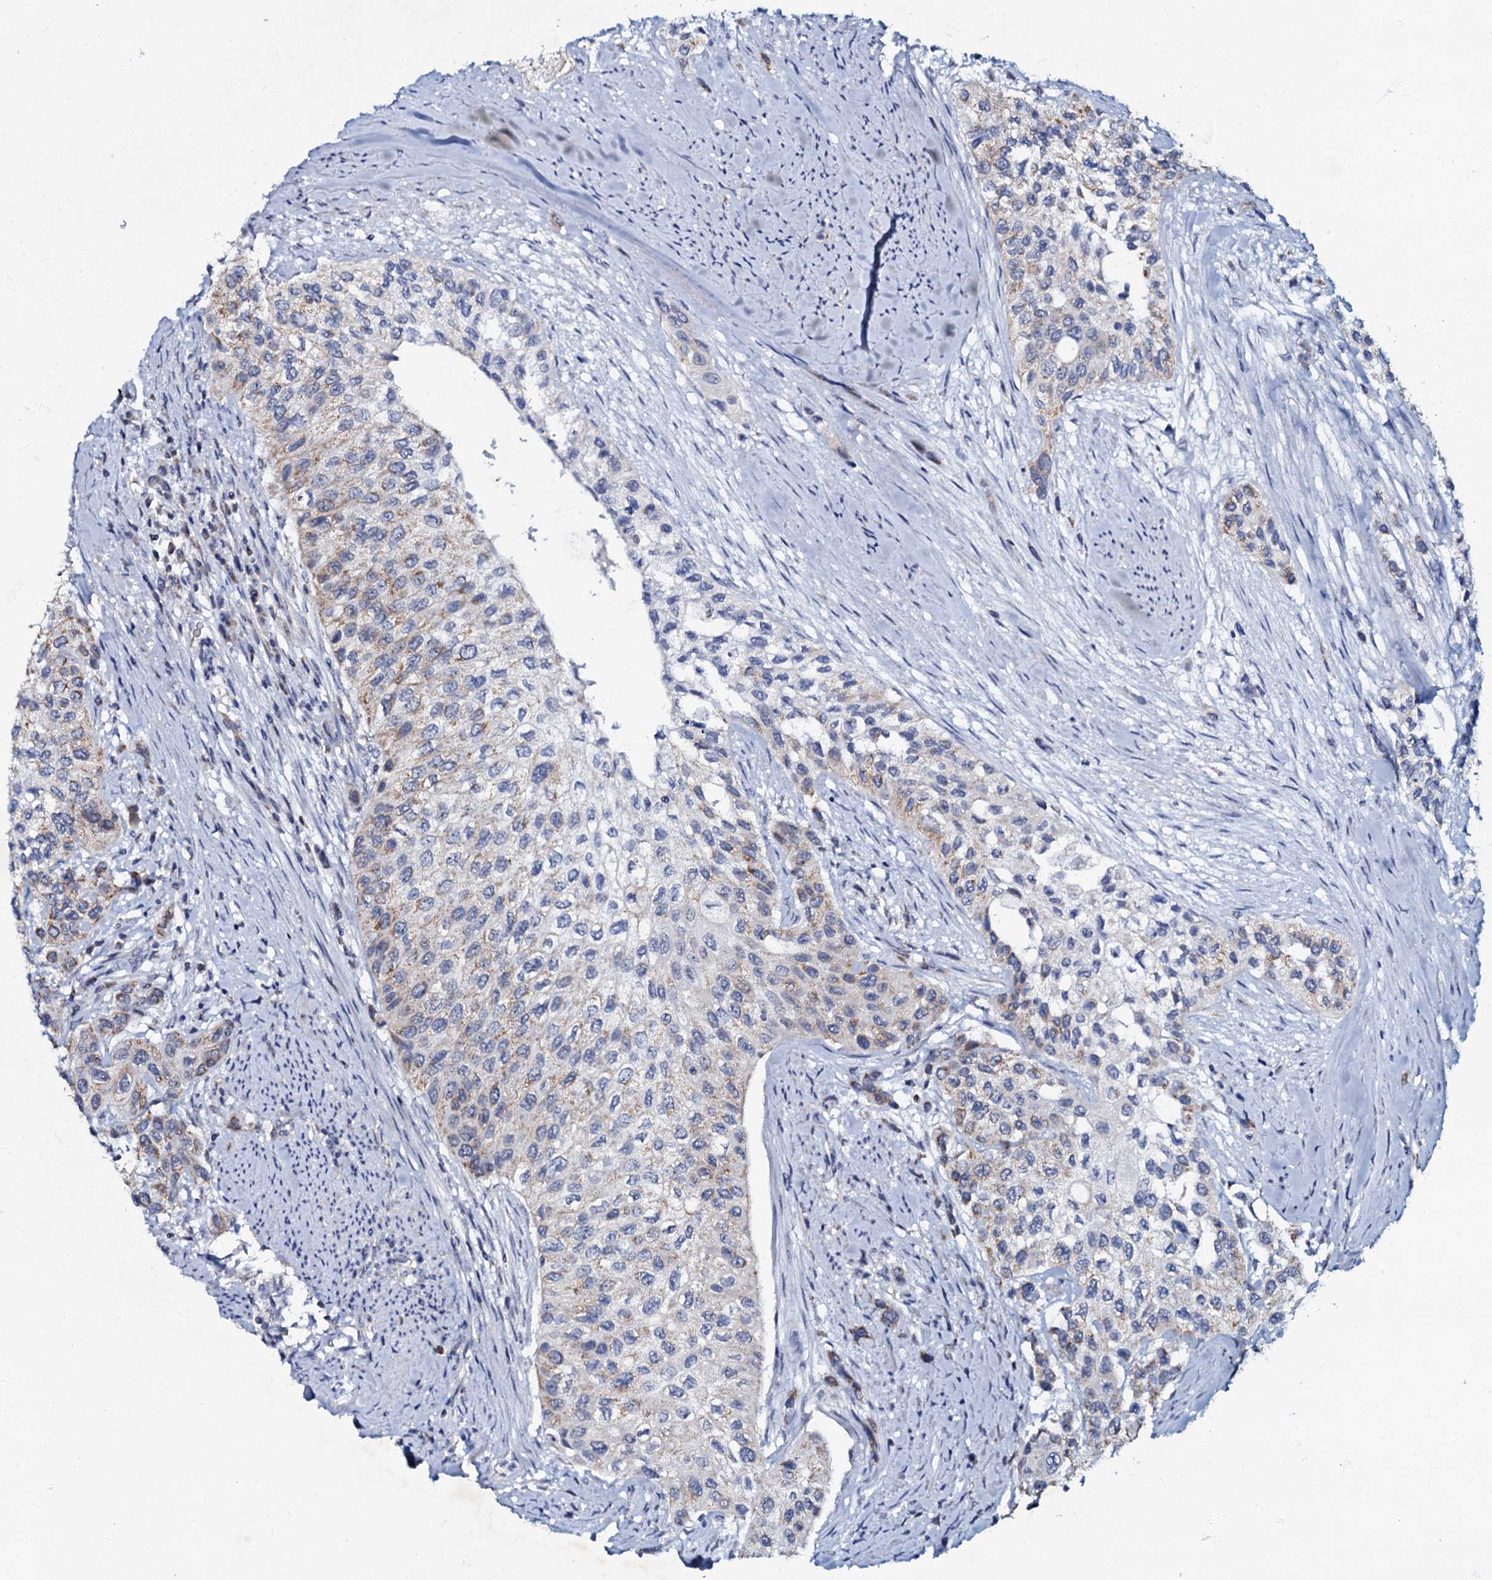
{"staining": {"intensity": "weak", "quantity": "25%-75%", "location": "cytoplasmic/membranous"}, "tissue": "urothelial cancer", "cell_type": "Tumor cells", "image_type": "cancer", "snomed": [{"axis": "morphology", "description": "Normal tissue, NOS"}, {"axis": "morphology", "description": "Urothelial carcinoma, High grade"}, {"axis": "topography", "description": "Vascular tissue"}, {"axis": "topography", "description": "Urinary bladder"}], "caption": "Immunohistochemical staining of human urothelial carcinoma (high-grade) demonstrates low levels of weak cytoplasmic/membranous expression in approximately 25%-75% of tumor cells. (IHC, brightfield microscopy, high magnification).", "gene": "MRPL51", "patient": {"sex": "female", "age": 56}}